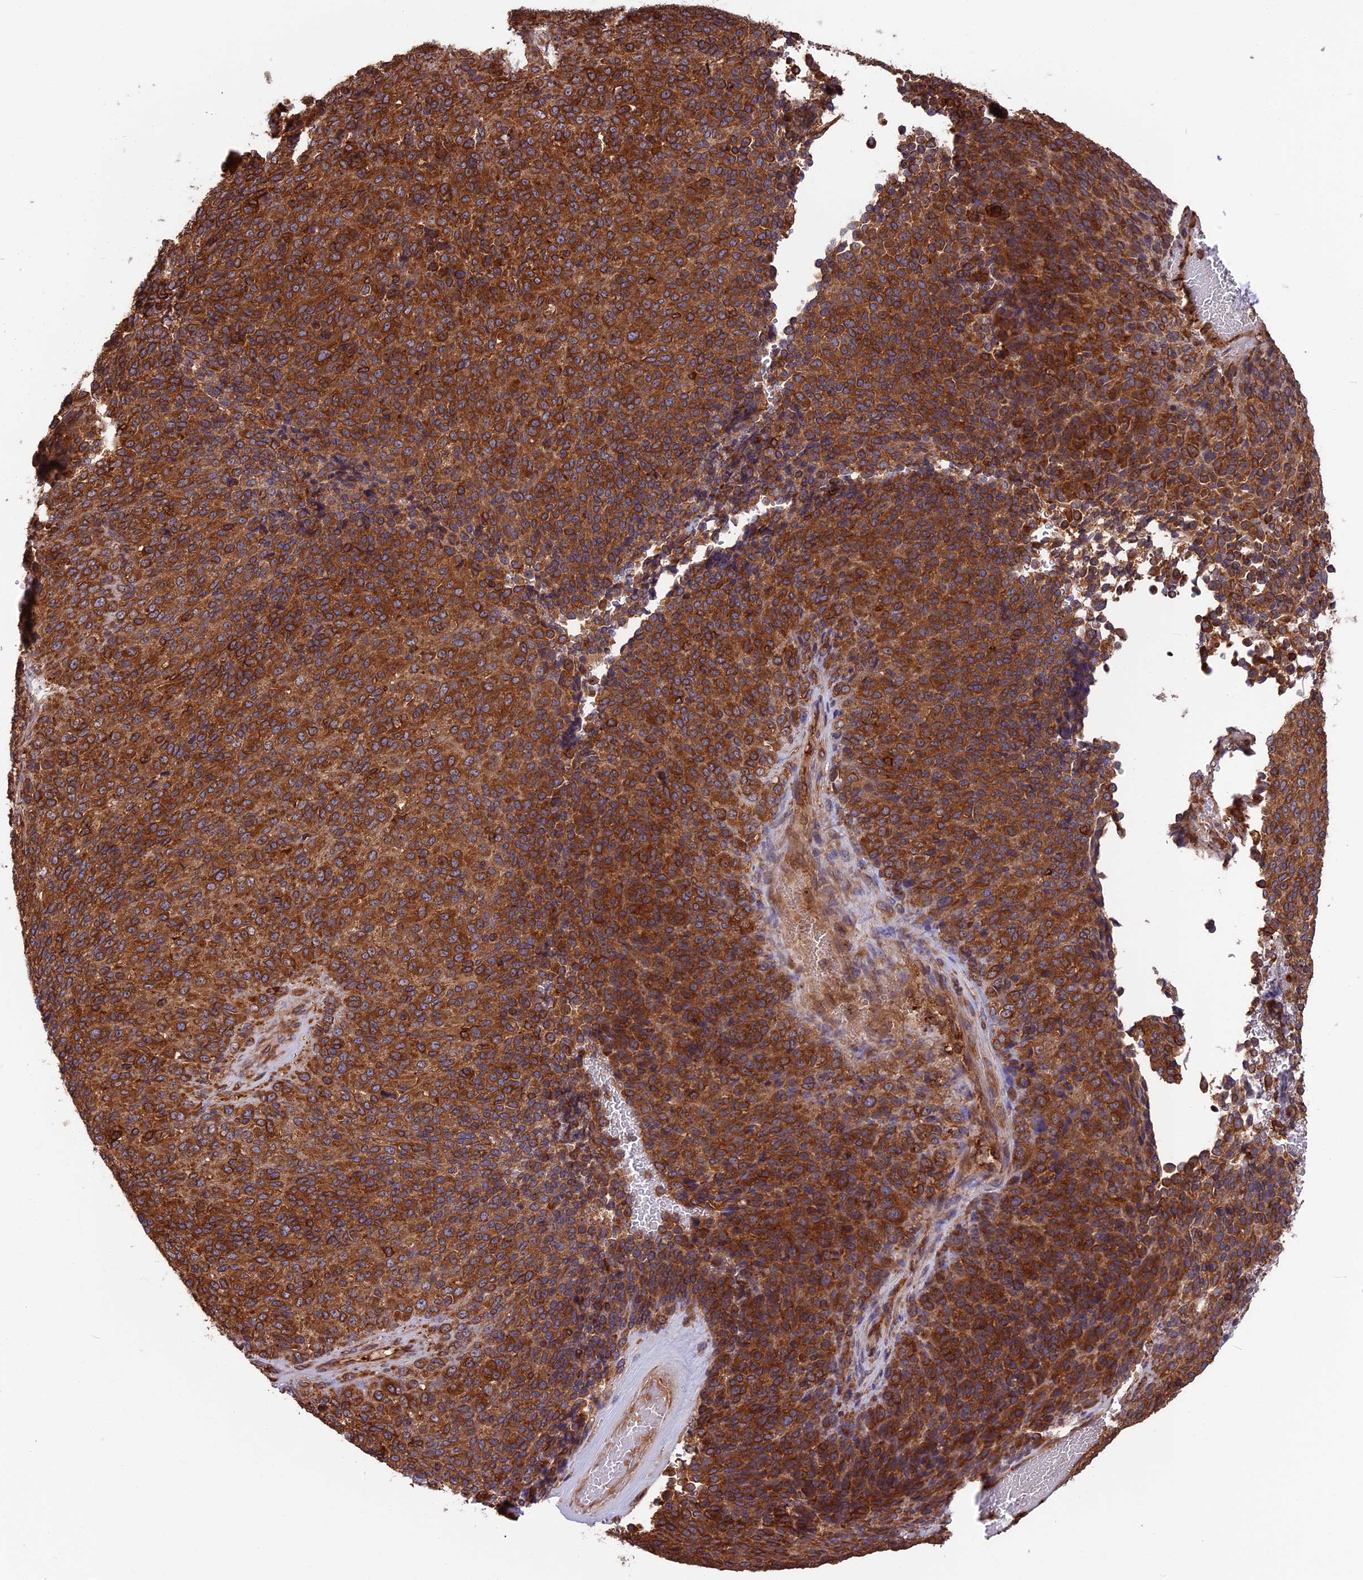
{"staining": {"intensity": "strong", "quantity": ">75%", "location": "cytoplasmic/membranous"}, "tissue": "melanoma", "cell_type": "Tumor cells", "image_type": "cancer", "snomed": [{"axis": "morphology", "description": "Malignant melanoma, Metastatic site"}, {"axis": "topography", "description": "Brain"}], "caption": "Tumor cells reveal high levels of strong cytoplasmic/membranous positivity in approximately >75% of cells in human malignant melanoma (metastatic site).", "gene": "WDR1", "patient": {"sex": "female", "age": 56}}